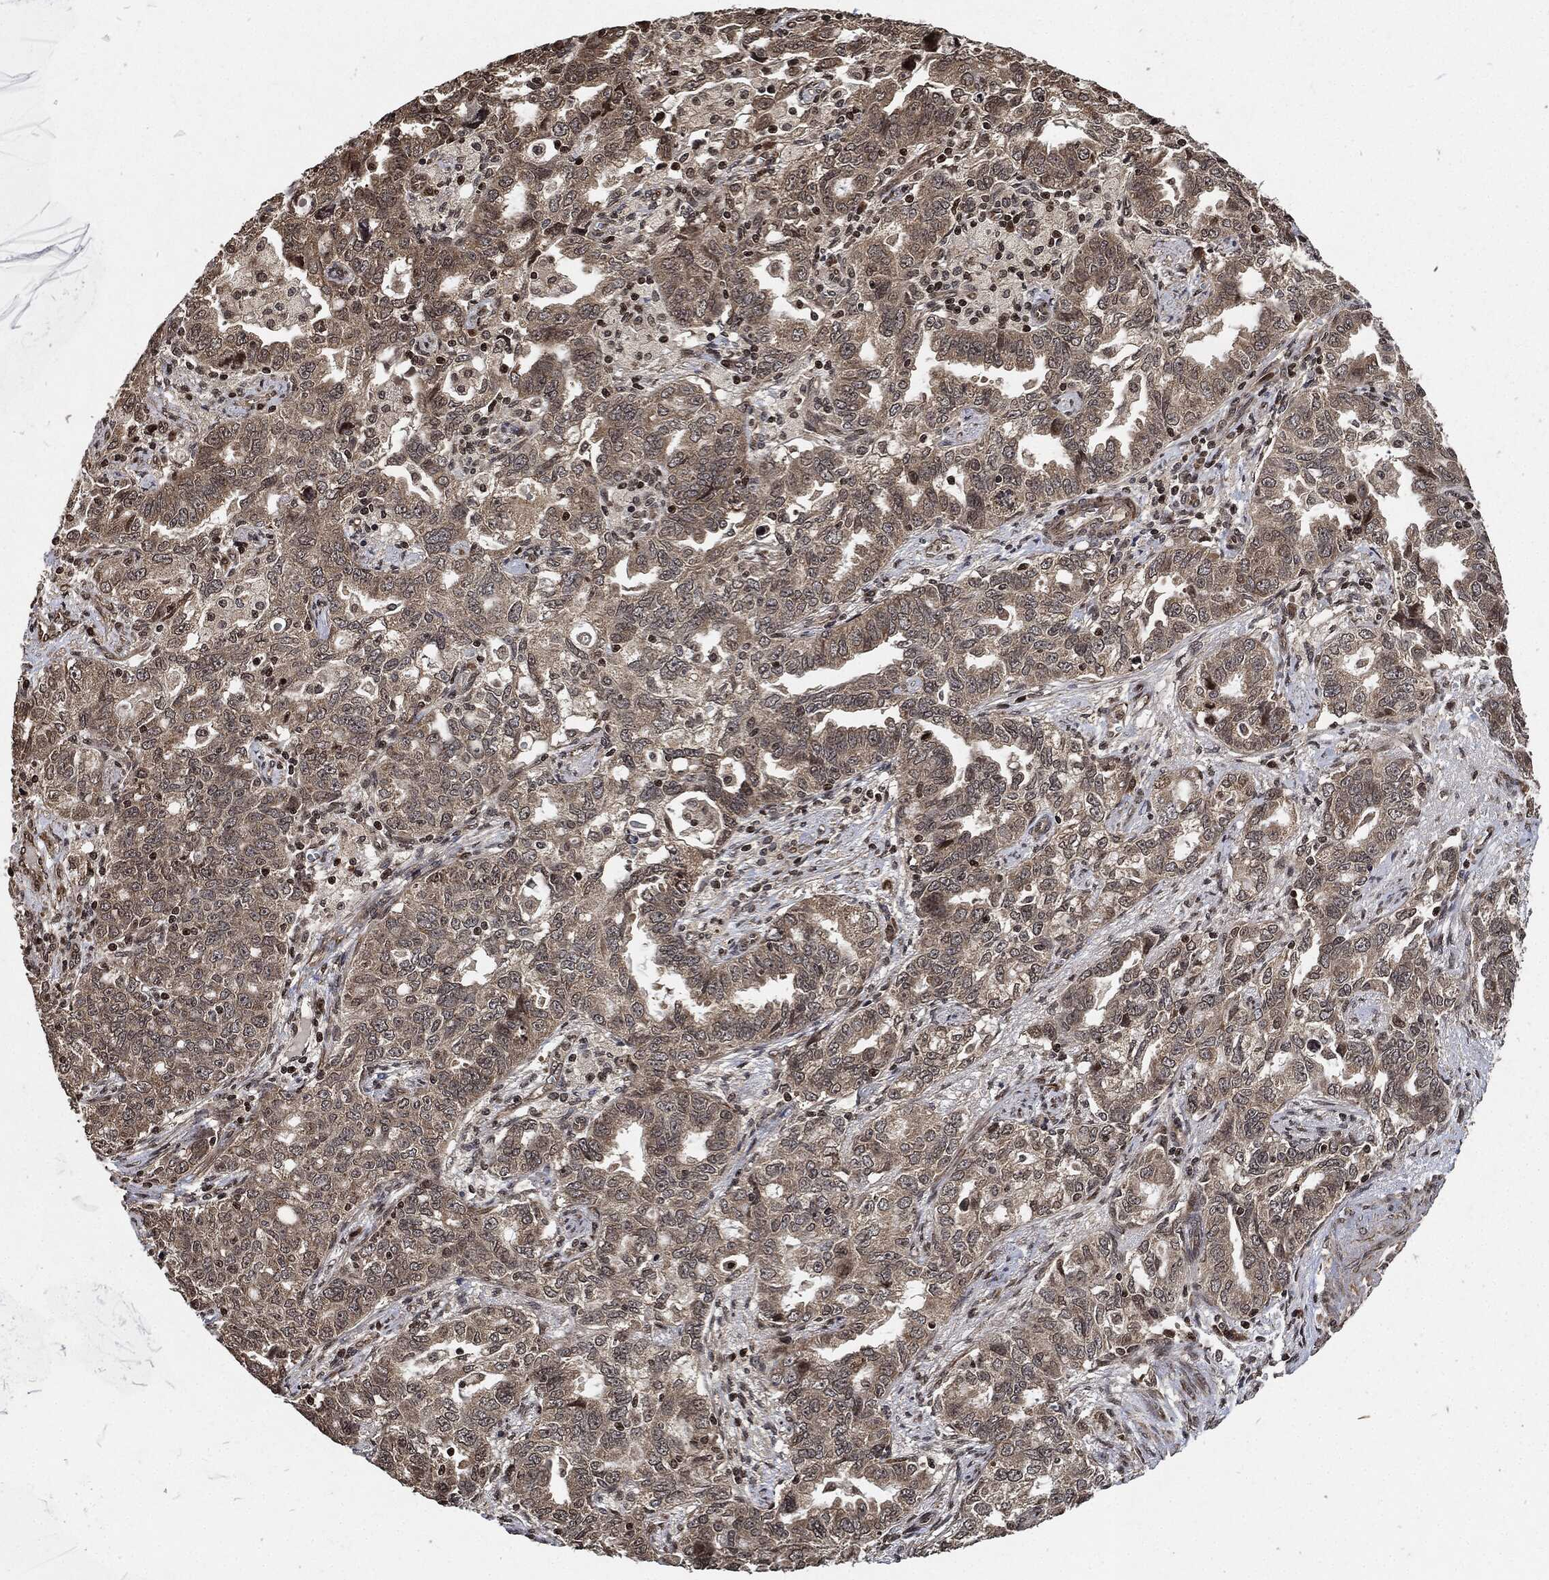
{"staining": {"intensity": "negative", "quantity": "none", "location": "none"}, "tissue": "ovarian cancer", "cell_type": "Tumor cells", "image_type": "cancer", "snomed": [{"axis": "morphology", "description": "Cystadenocarcinoma, serous, NOS"}, {"axis": "topography", "description": "Ovary"}], "caption": "Tumor cells are negative for protein expression in human ovarian cancer. The staining is performed using DAB brown chromogen with nuclei counter-stained in using hematoxylin.", "gene": "PDK1", "patient": {"sex": "female", "age": 51}}